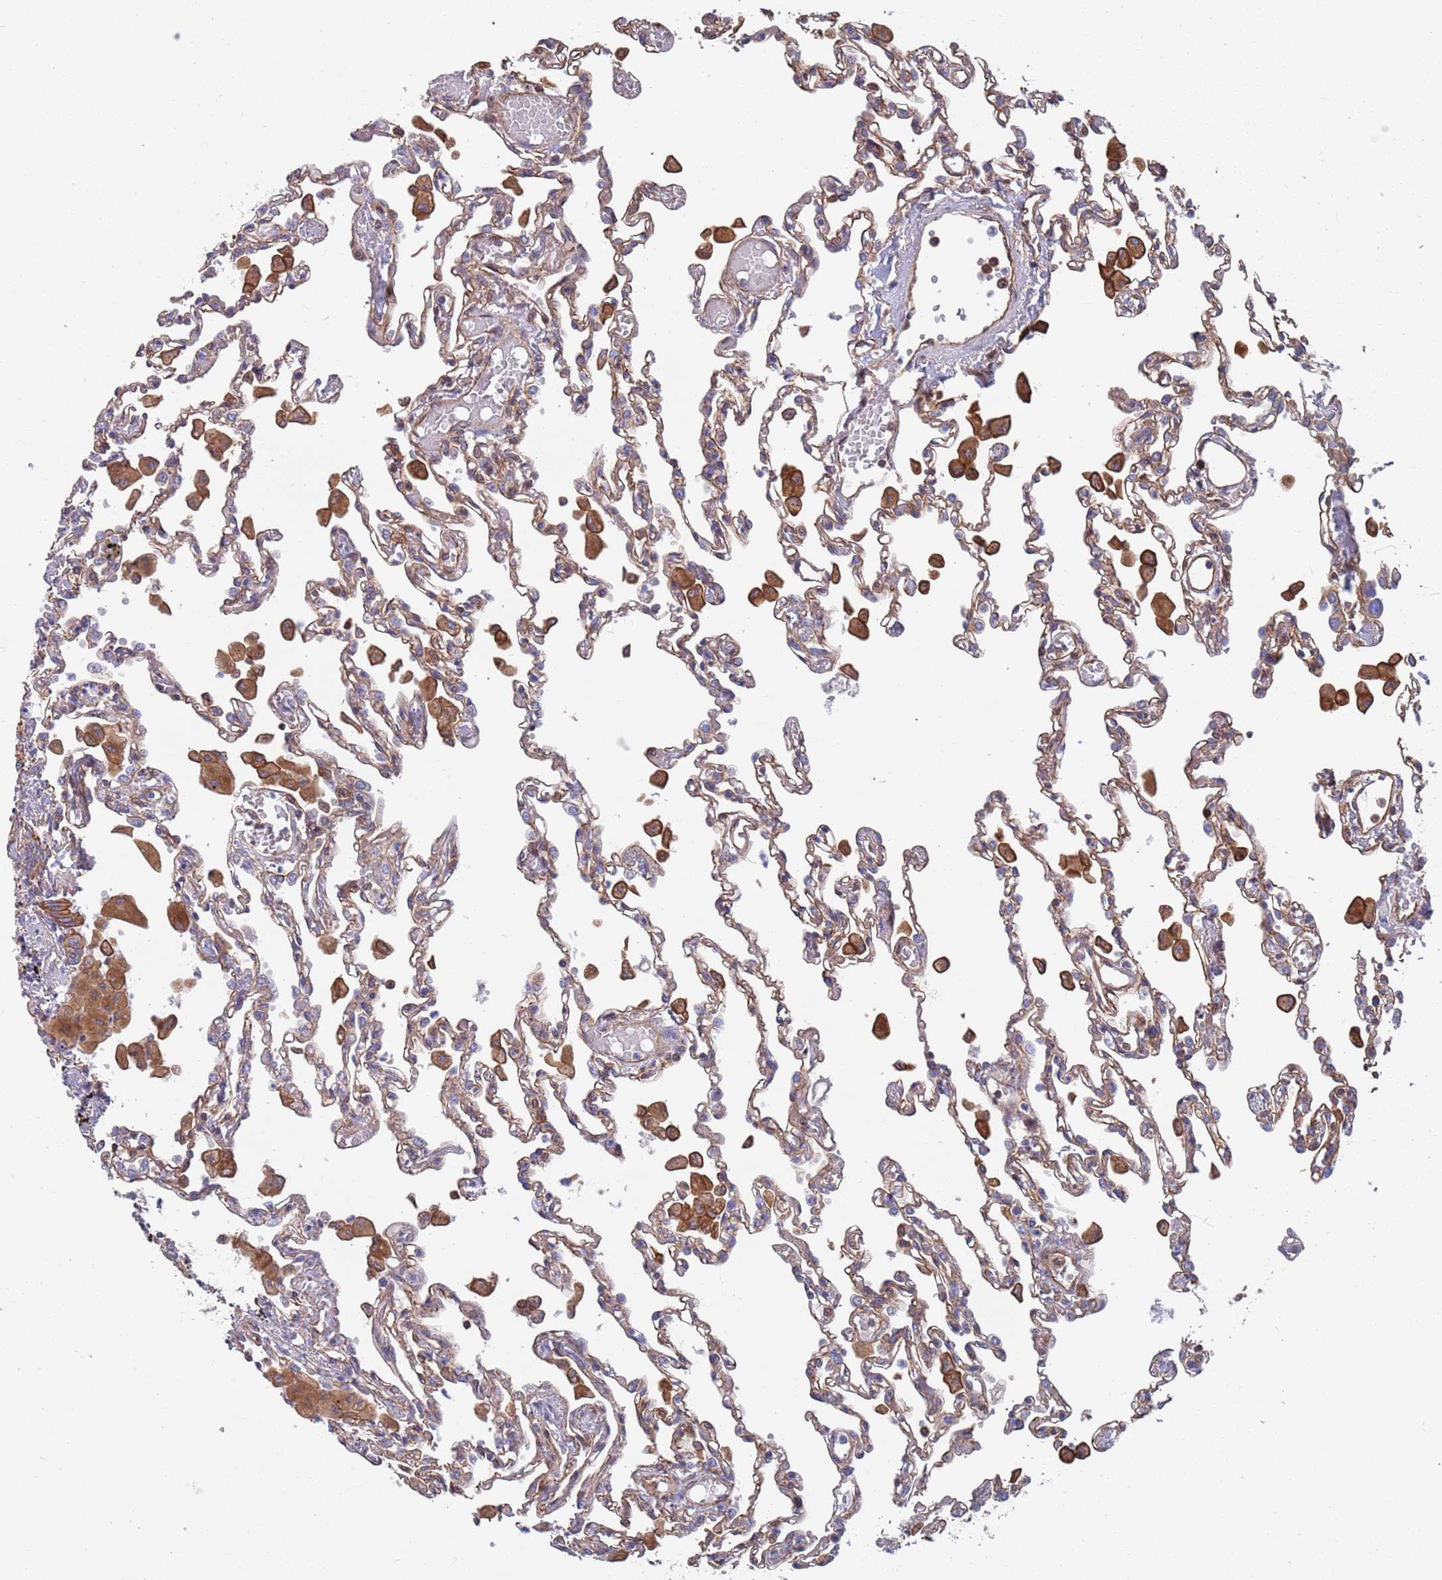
{"staining": {"intensity": "weak", "quantity": ">75%", "location": "cytoplasmic/membranous"}, "tissue": "lung", "cell_type": "Alveolar cells", "image_type": "normal", "snomed": [{"axis": "morphology", "description": "Normal tissue, NOS"}, {"axis": "topography", "description": "Bronchus"}, {"axis": "topography", "description": "Lung"}], "caption": "Lung was stained to show a protein in brown. There is low levels of weak cytoplasmic/membranous expression in about >75% of alveolar cells. (DAB (3,3'-diaminobenzidine) IHC with brightfield microscopy, high magnification).", "gene": "JAKMIP2", "patient": {"sex": "female", "age": 49}}